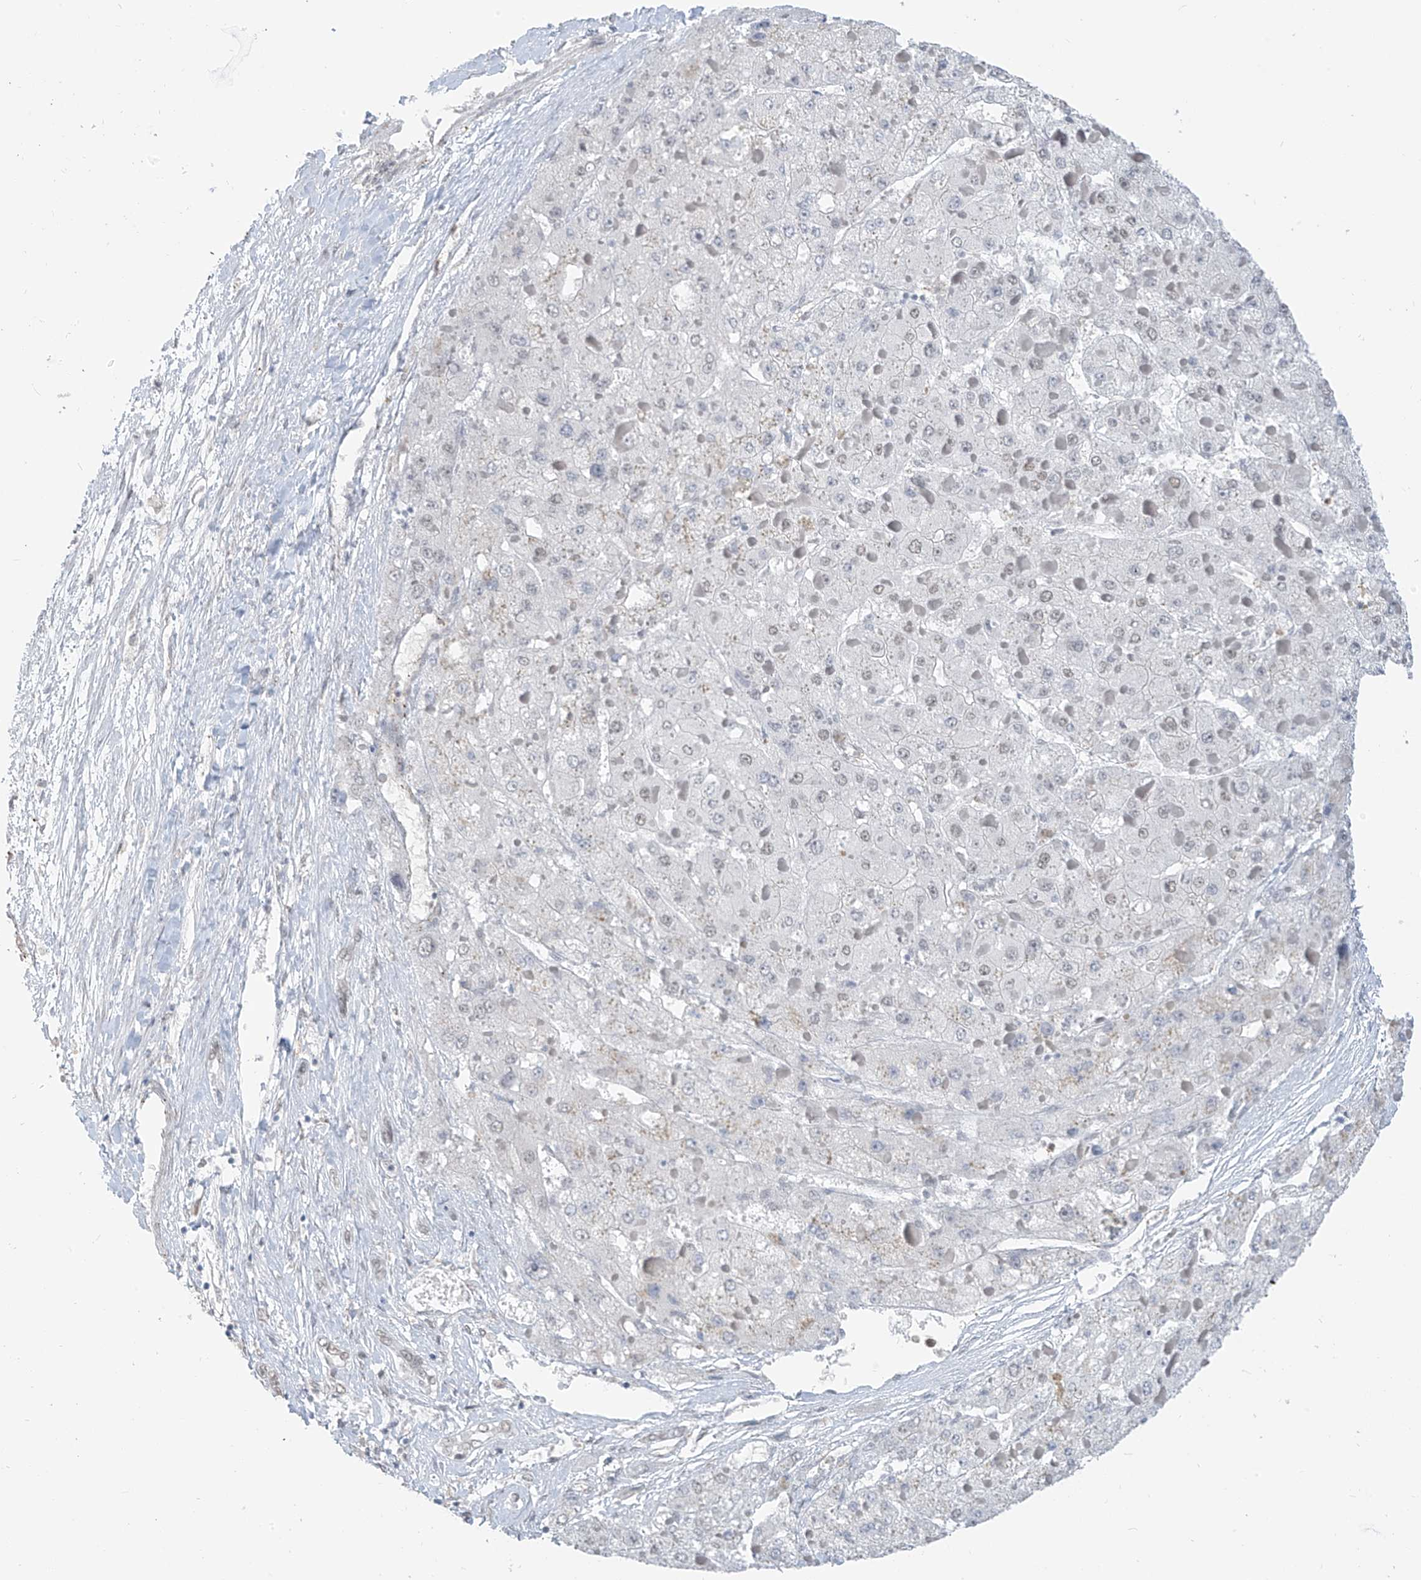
{"staining": {"intensity": "negative", "quantity": "none", "location": "none"}, "tissue": "liver cancer", "cell_type": "Tumor cells", "image_type": "cancer", "snomed": [{"axis": "morphology", "description": "Carcinoma, Hepatocellular, NOS"}, {"axis": "topography", "description": "Liver"}], "caption": "Liver cancer was stained to show a protein in brown. There is no significant staining in tumor cells.", "gene": "MCM9", "patient": {"sex": "female", "age": 73}}